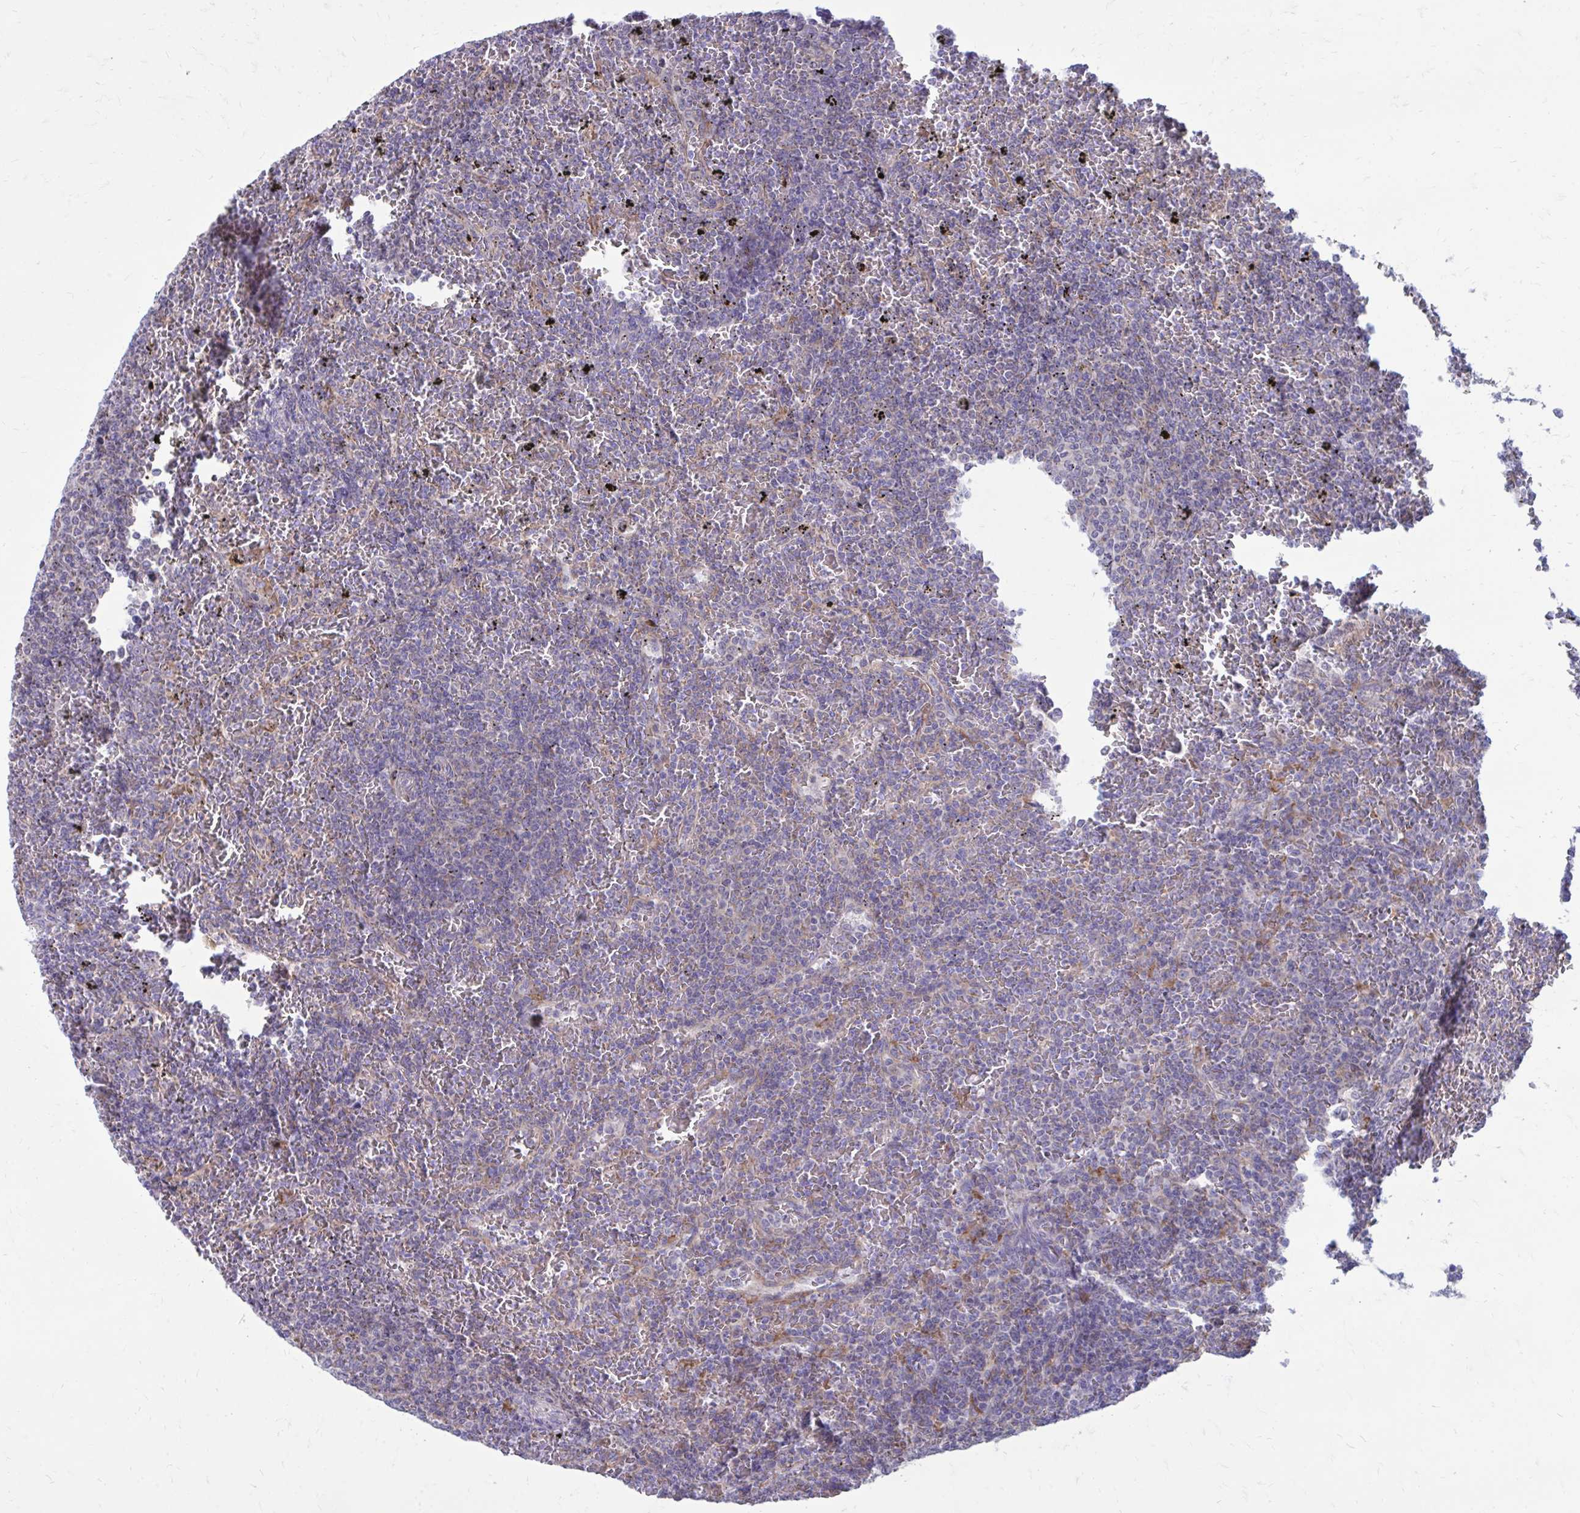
{"staining": {"intensity": "negative", "quantity": "none", "location": "none"}, "tissue": "lymphoma", "cell_type": "Tumor cells", "image_type": "cancer", "snomed": [{"axis": "morphology", "description": "Malignant lymphoma, non-Hodgkin's type, Low grade"}, {"axis": "topography", "description": "Spleen"}], "caption": "Immunohistochemical staining of human lymphoma displays no significant positivity in tumor cells.", "gene": "CLTA", "patient": {"sex": "female", "age": 77}}